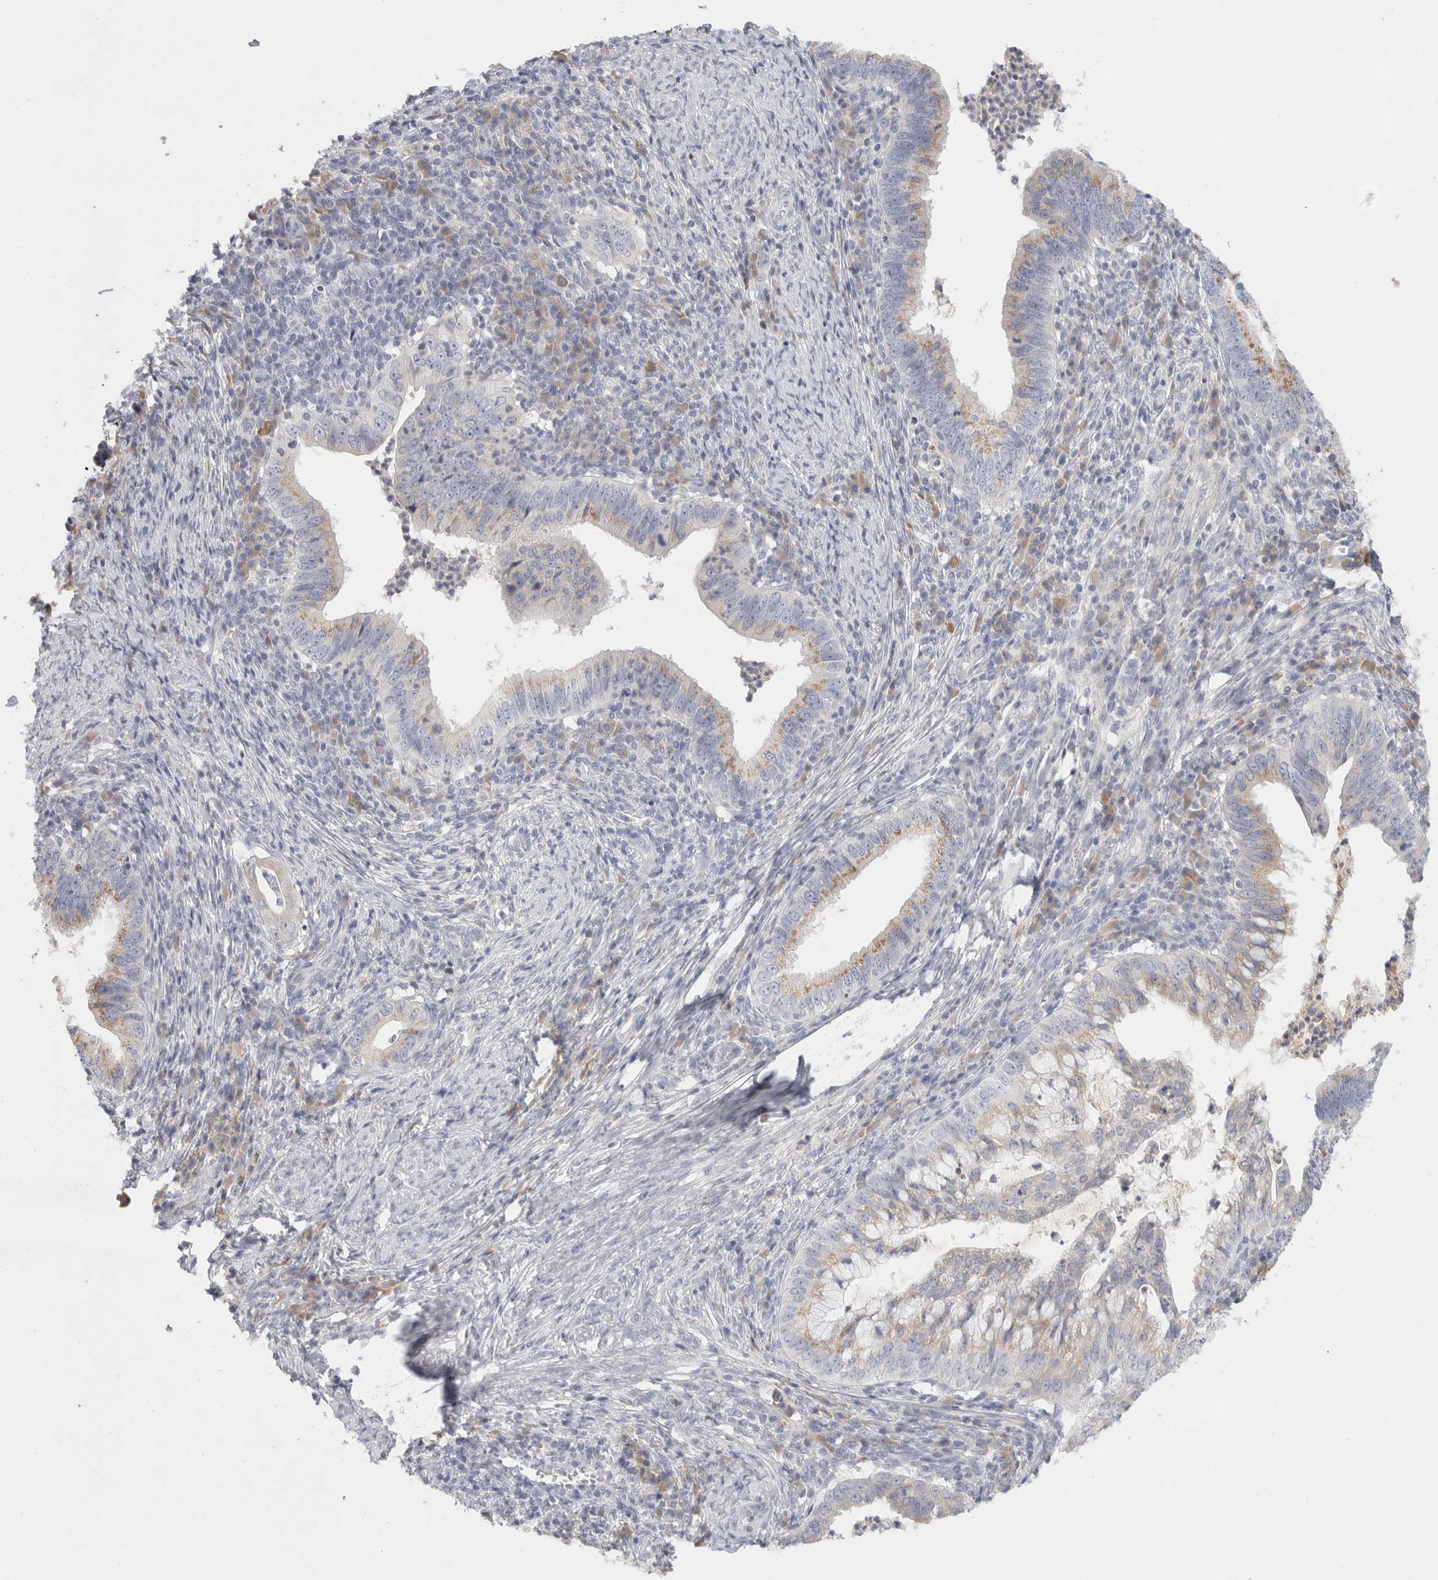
{"staining": {"intensity": "weak", "quantity": ">75%", "location": "cytoplasmic/membranous"}, "tissue": "cervical cancer", "cell_type": "Tumor cells", "image_type": "cancer", "snomed": [{"axis": "morphology", "description": "Adenocarcinoma, NOS"}, {"axis": "topography", "description": "Cervix"}], "caption": "Approximately >75% of tumor cells in human cervical cancer demonstrate weak cytoplasmic/membranous protein expression as visualized by brown immunohistochemical staining.", "gene": "STK31", "patient": {"sex": "female", "age": 36}}